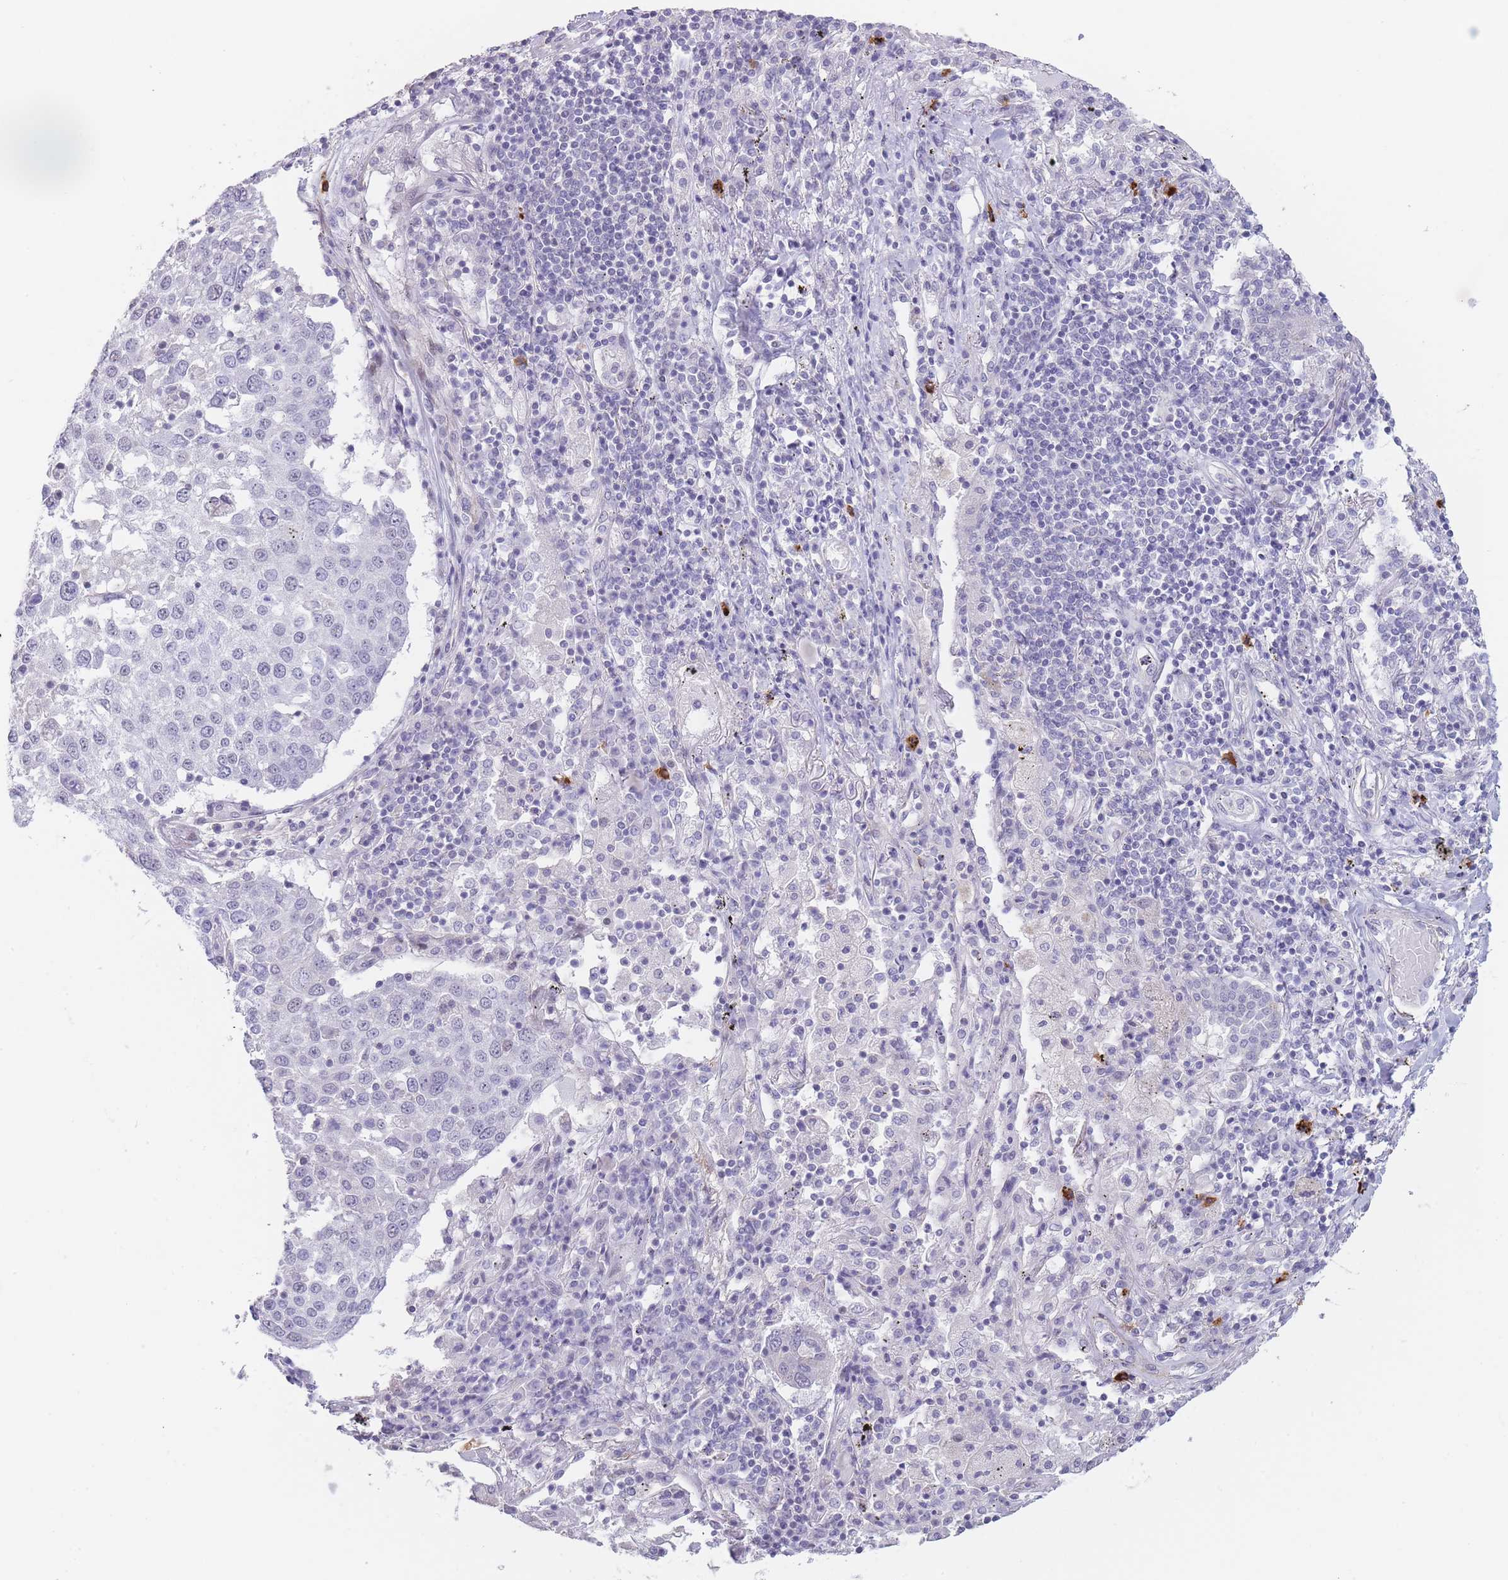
{"staining": {"intensity": "negative", "quantity": "none", "location": "none"}, "tissue": "lung cancer", "cell_type": "Tumor cells", "image_type": "cancer", "snomed": [{"axis": "morphology", "description": "Squamous cell carcinoma, NOS"}, {"axis": "topography", "description": "Lung"}], "caption": "Protein analysis of lung squamous cell carcinoma displays no significant expression in tumor cells. Brightfield microscopy of immunohistochemistry stained with DAB (brown) and hematoxylin (blue), captured at high magnification.", "gene": "ASAP3", "patient": {"sex": "male", "age": 65}}